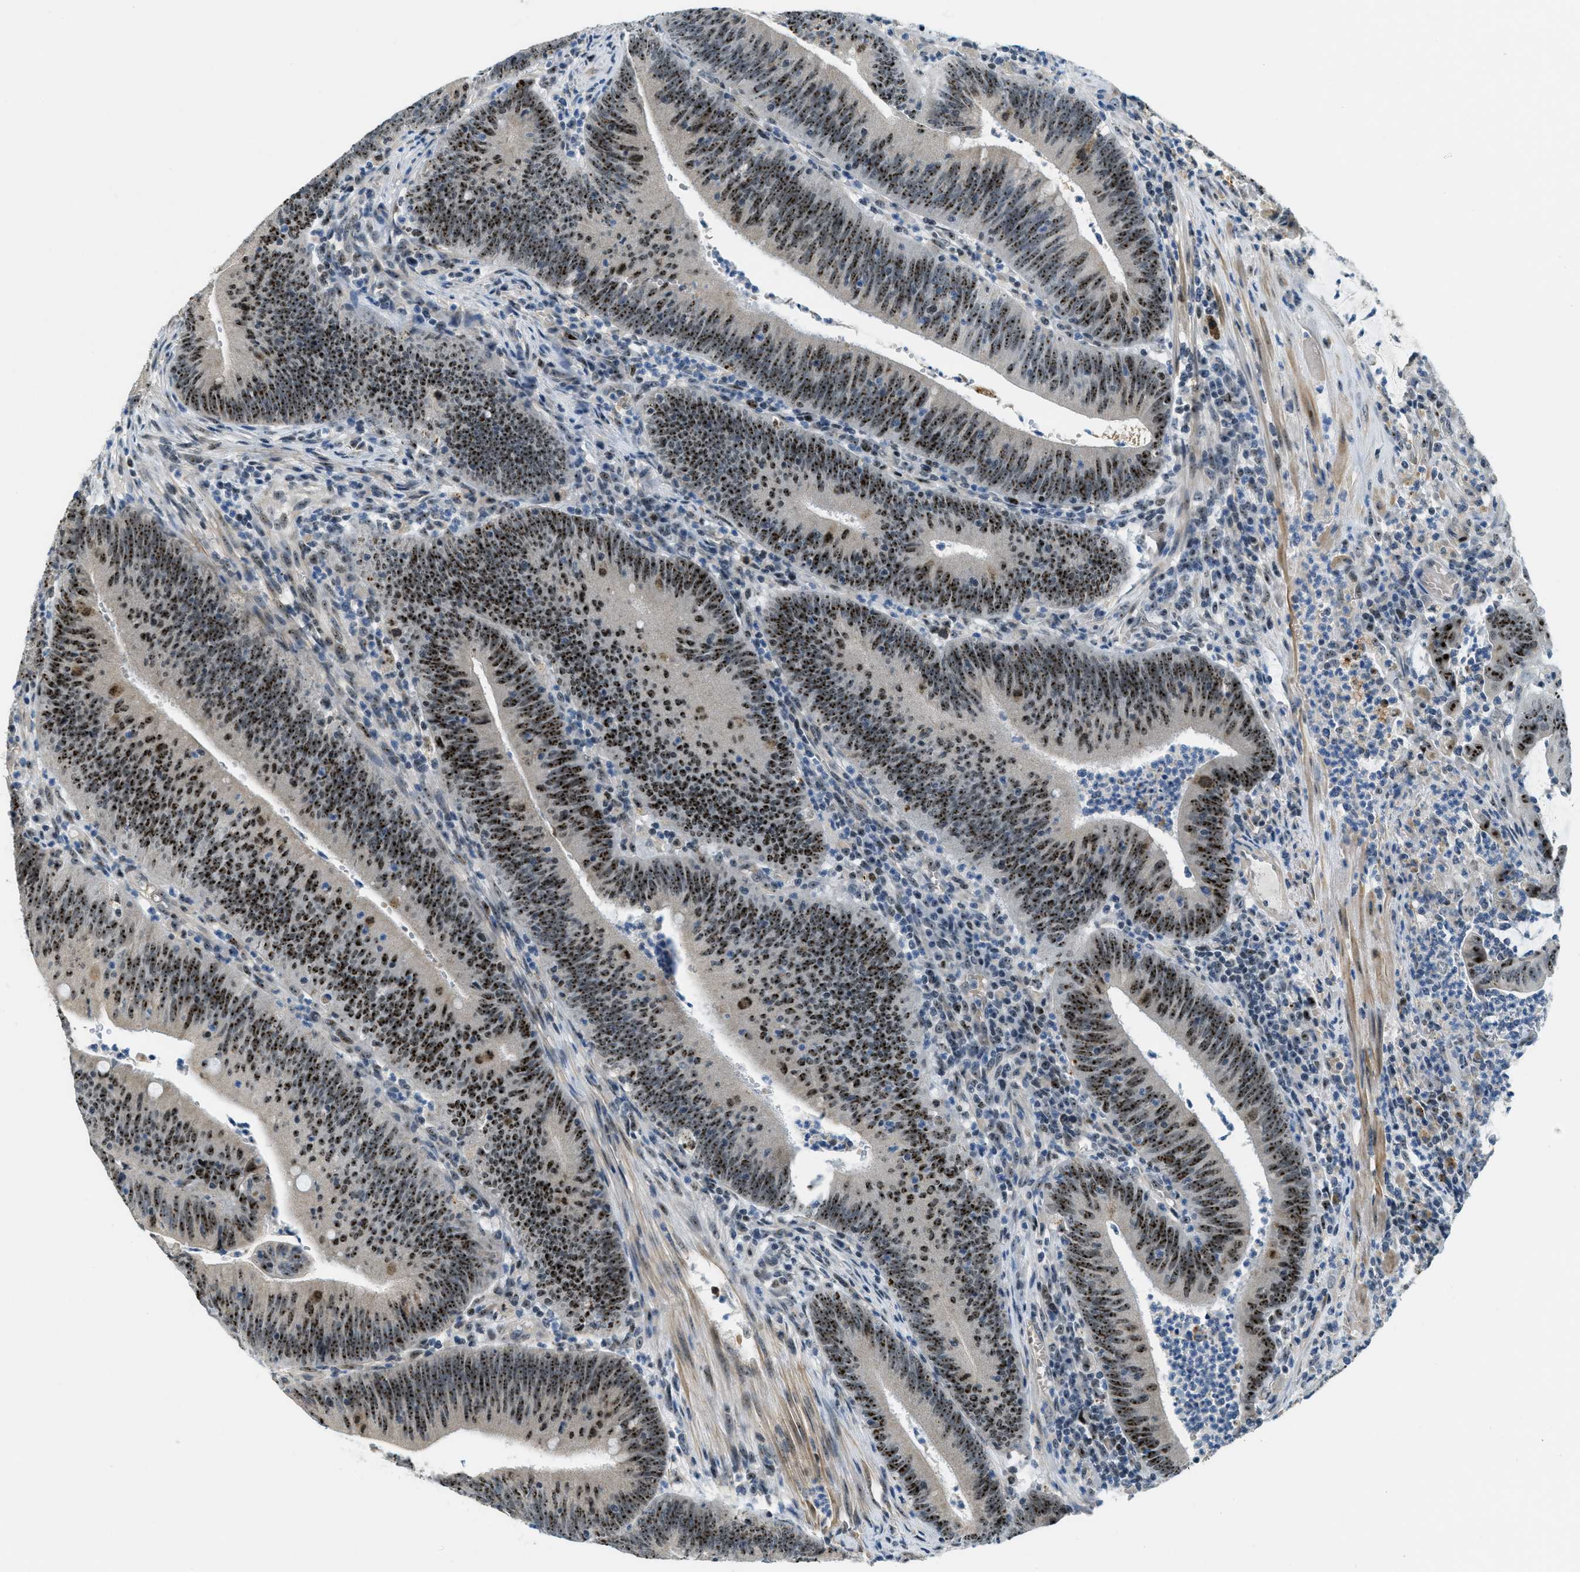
{"staining": {"intensity": "strong", "quantity": ">75%", "location": "nuclear"}, "tissue": "colorectal cancer", "cell_type": "Tumor cells", "image_type": "cancer", "snomed": [{"axis": "morphology", "description": "Normal tissue, NOS"}, {"axis": "morphology", "description": "Adenocarcinoma, NOS"}, {"axis": "topography", "description": "Rectum"}], "caption": "This is an image of immunohistochemistry staining of adenocarcinoma (colorectal), which shows strong staining in the nuclear of tumor cells.", "gene": "DDX47", "patient": {"sex": "female", "age": 66}}